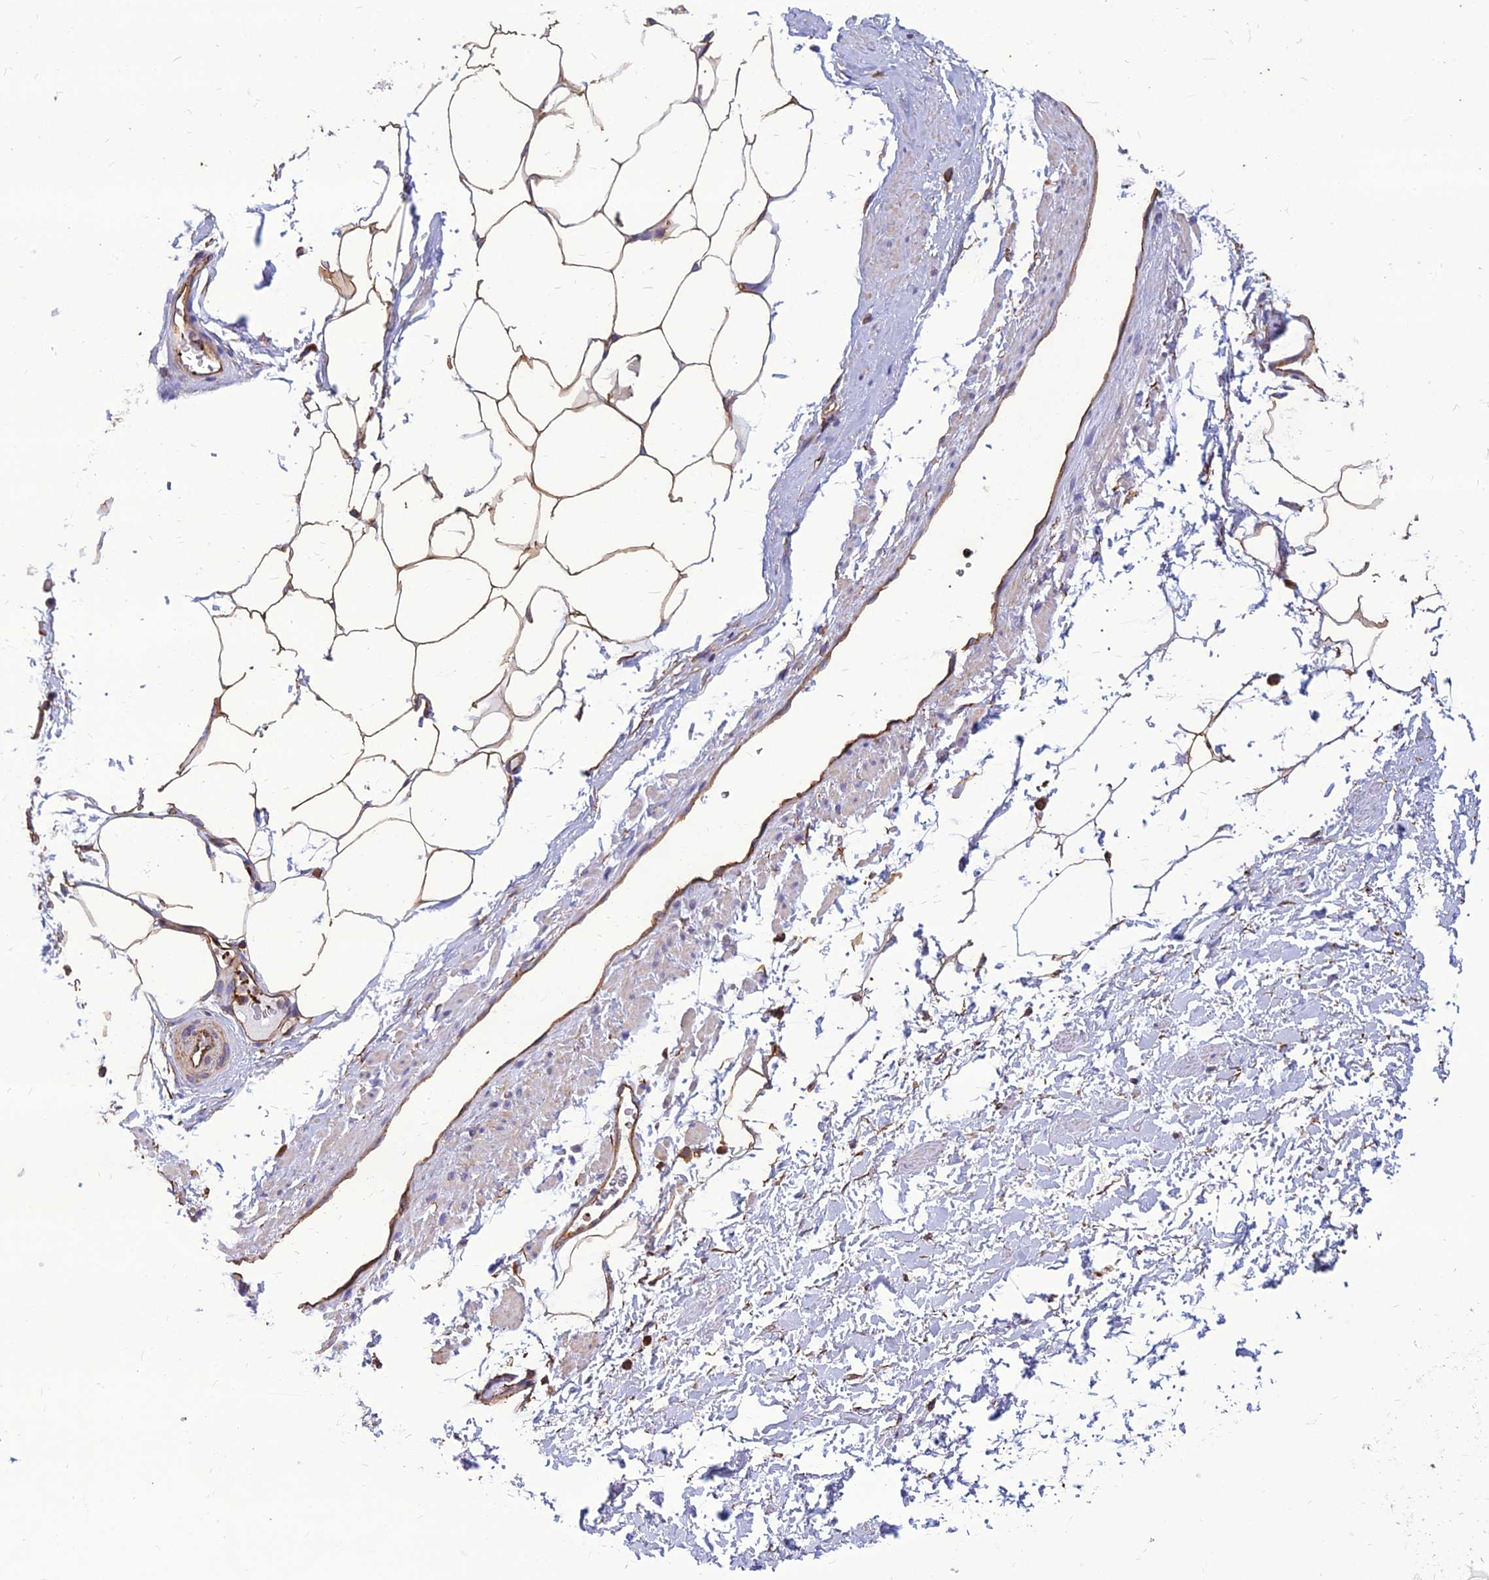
{"staining": {"intensity": "moderate", "quantity": "25%-75%", "location": "cytoplasmic/membranous"}, "tissue": "adipose tissue", "cell_type": "Adipocytes", "image_type": "normal", "snomed": [{"axis": "morphology", "description": "Normal tissue, NOS"}, {"axis": "morphology", "description": "Adenocarcinoma, Low grade"}, {"axis": "topography", "description": "Prostate"}, {"axis": "topography", "description": "Peripheral nerve tissue"}], "caption": "Immunohistochemical staining of unremarkable adipose tissue shows medium levels of moderate cytoplasmic/membranous positivity in about 25%-75% of adipocytes. The protein of interest is stained brown, and the nuclei are stained in blue (DAB (3,3'-diaminobenzidine) IHC with brightfield microscopy, high magnification).", "gene": "PSMD11", "patient": {"sex": "male", "age": 63}}